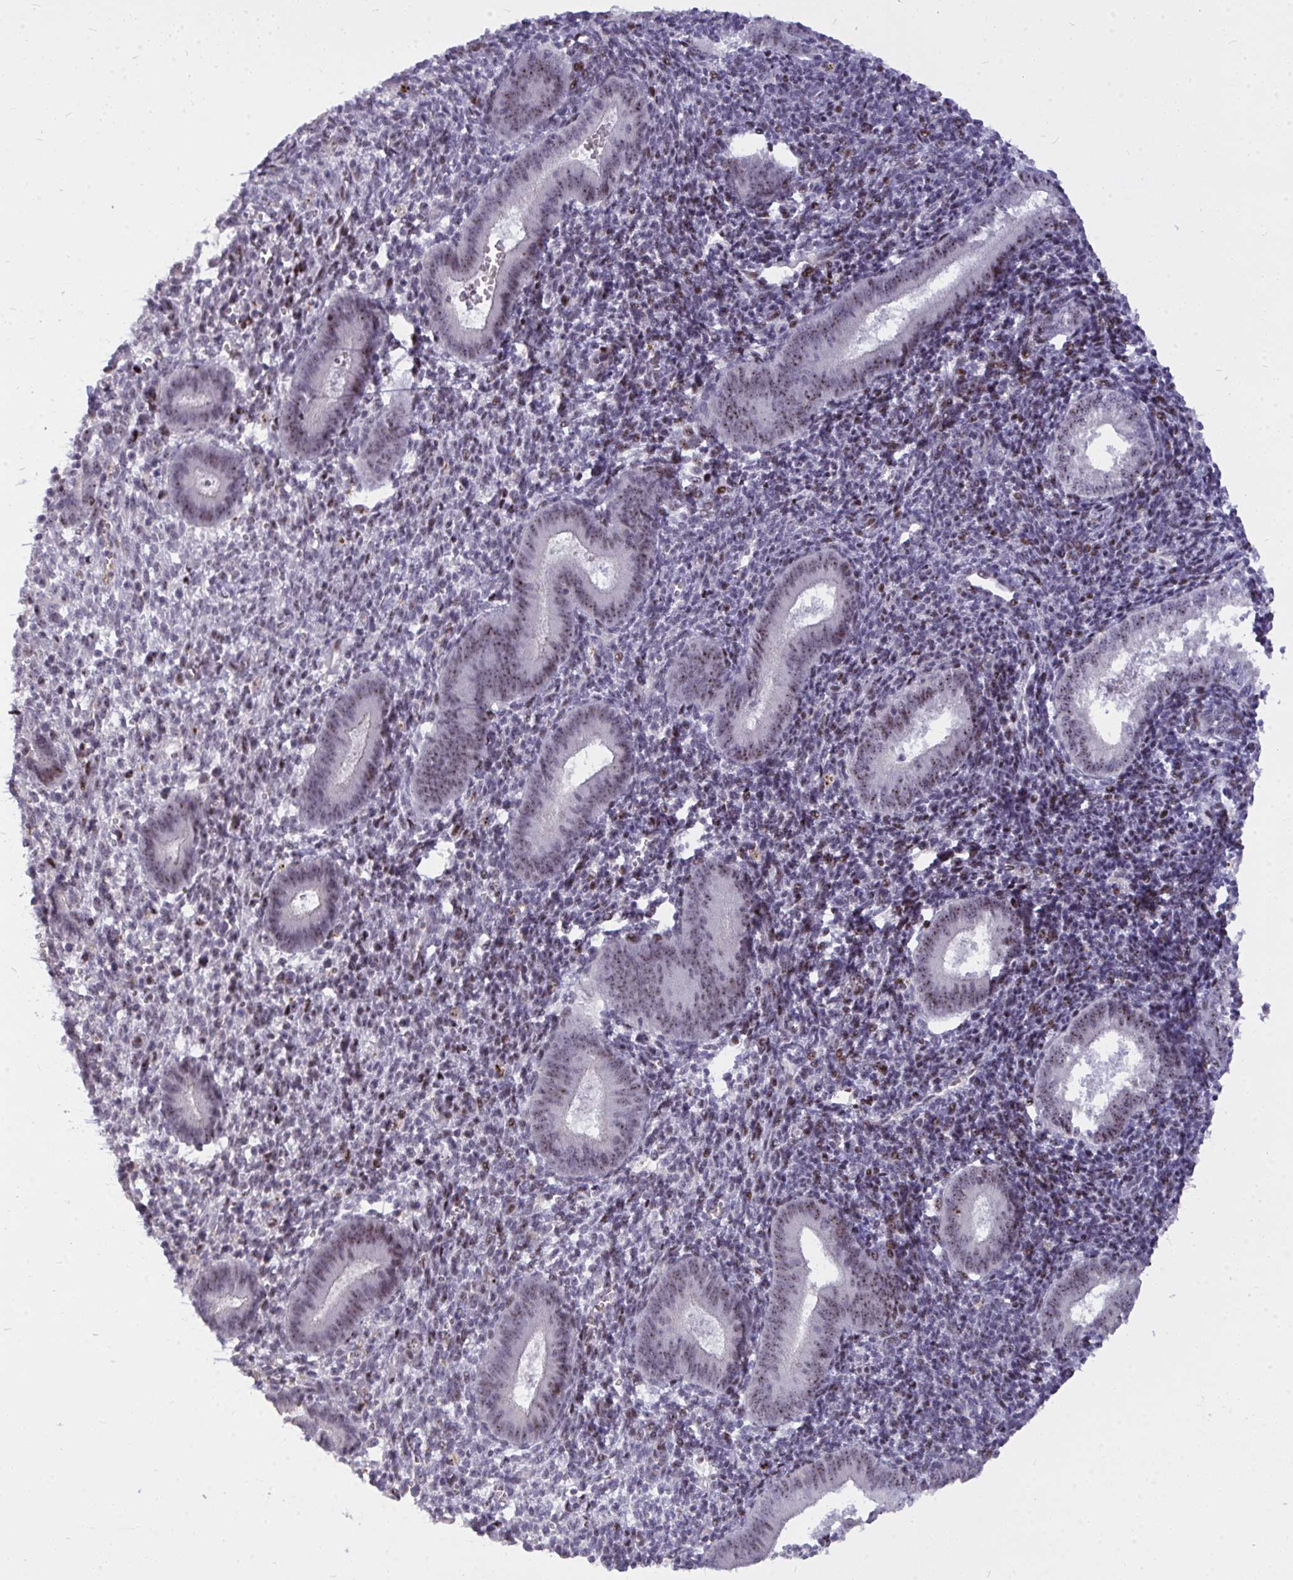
{"staining": {"intensity": "moderate", "quantity": "<25%", "location": "cytoplasmic/membranous"}, "tissue": "endometrium", "cell_type": "Cells in endometrial stroma", "image_type": "normal", "snomed": [{"axis": "morphology", "description": "Normal tissue, NOS"}, {"axis": "topography", "description": "Endometrium"}], "caption": "DAB immunohistochemical staining of unremarkable endometrium shows moderate cytoplasmic/membranous protein positivity in about <25% of cells in endometrial stroma.", "gene": "PLPPR3", "patient": {"sex": "female", "age": 25}}